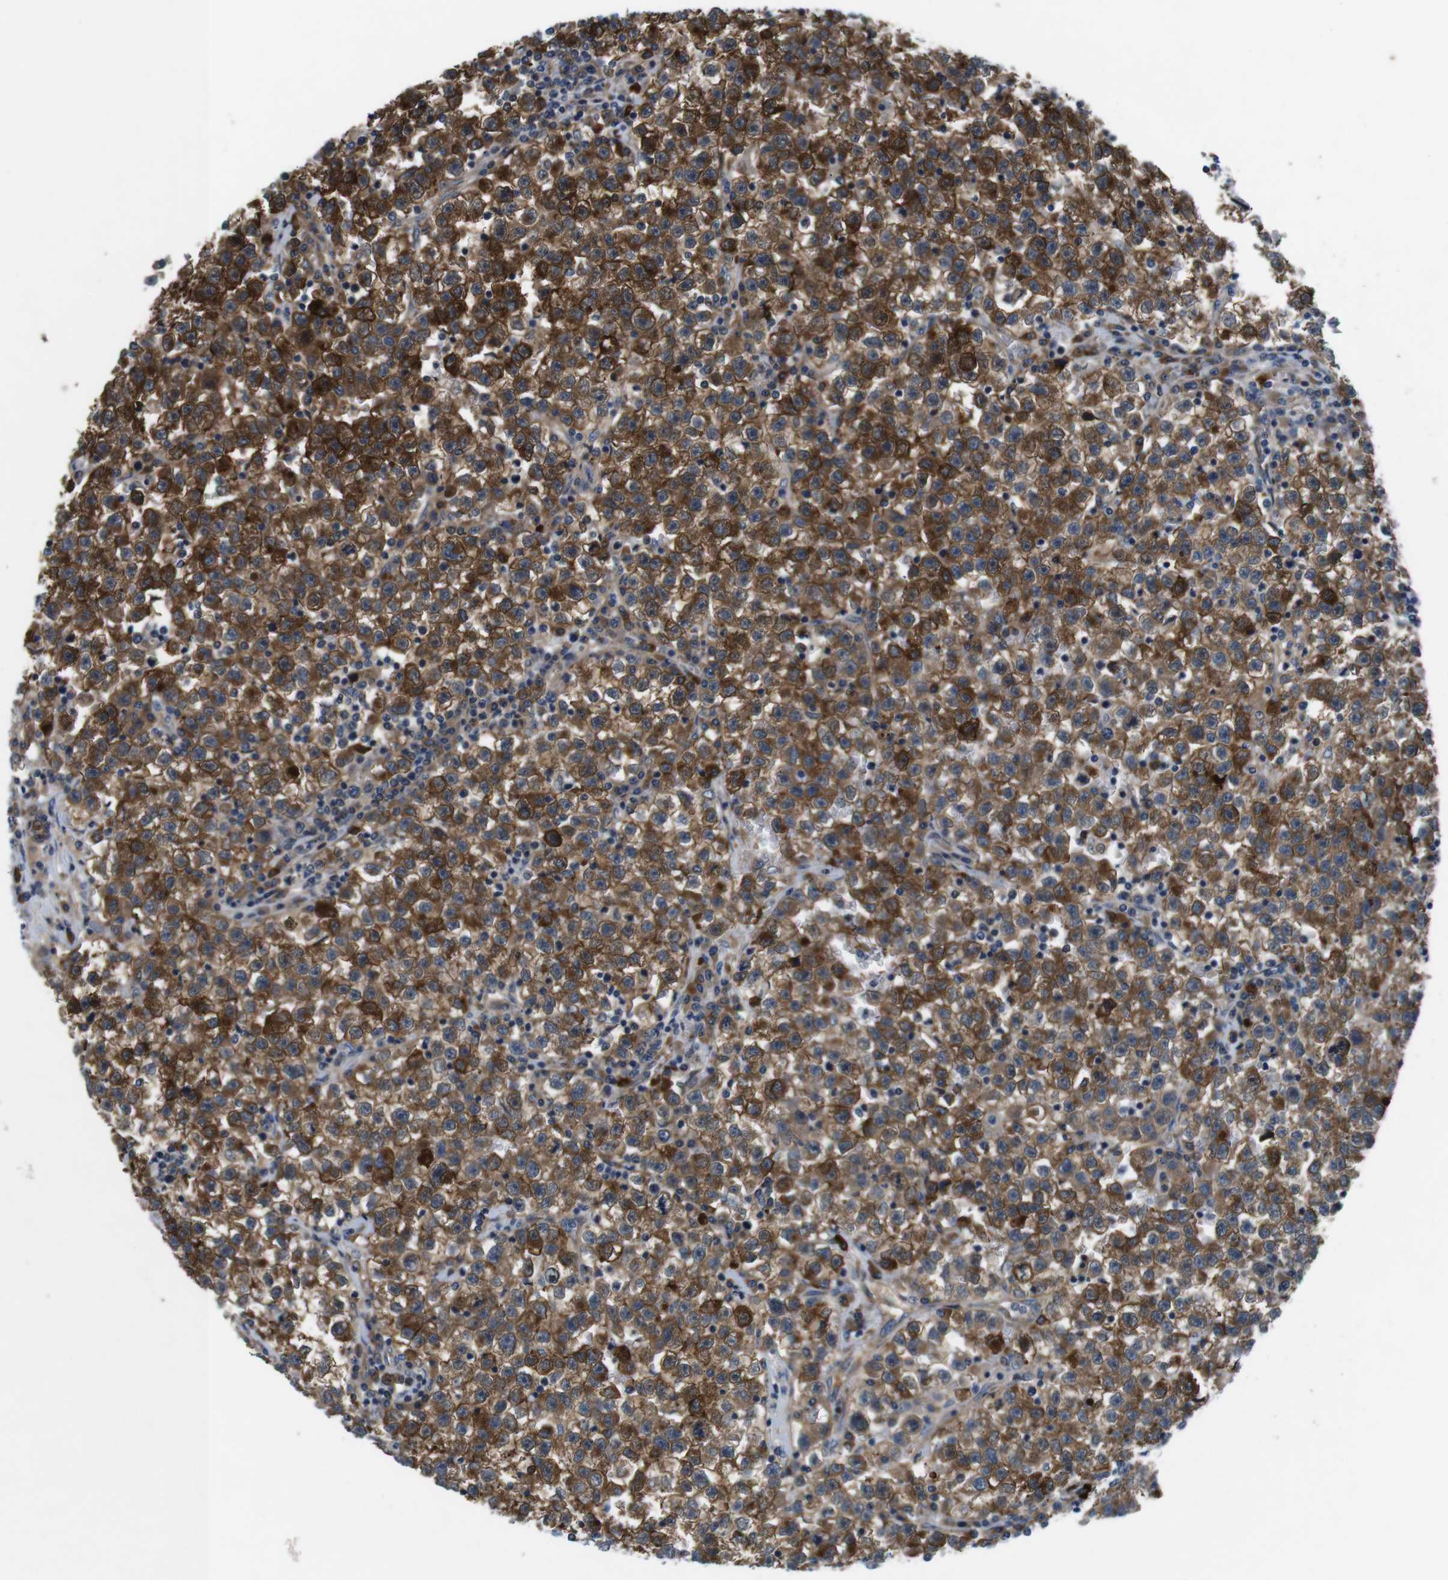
{"staining": {"intensity": "strong", "quantity": ">75%", "location": "cytoplasmic/membranous"}, "tissue": "testis cancer", "cell_type": "Tumor cells", "image_type": "cancer", "snomed": [{"axis": "morphology", "description": "Seminoma, NOS"}, {"axis": "topography", "description": "Testis"}], "caption": "A high-resolution image shows immunohistochemistry (IHC) staining of seminoma (testis), which exhibits strong cytoplasmic/membranous positivity in approximately >75% of tumor cells. The staining was performed using DAB (3,3'-diaminobenzidine), with brown indicating positive protein expression. Nuclei are stained blue with hematoxylin.", "gene": "JAK1", "patient": {"sex": "male", "age": 22}}